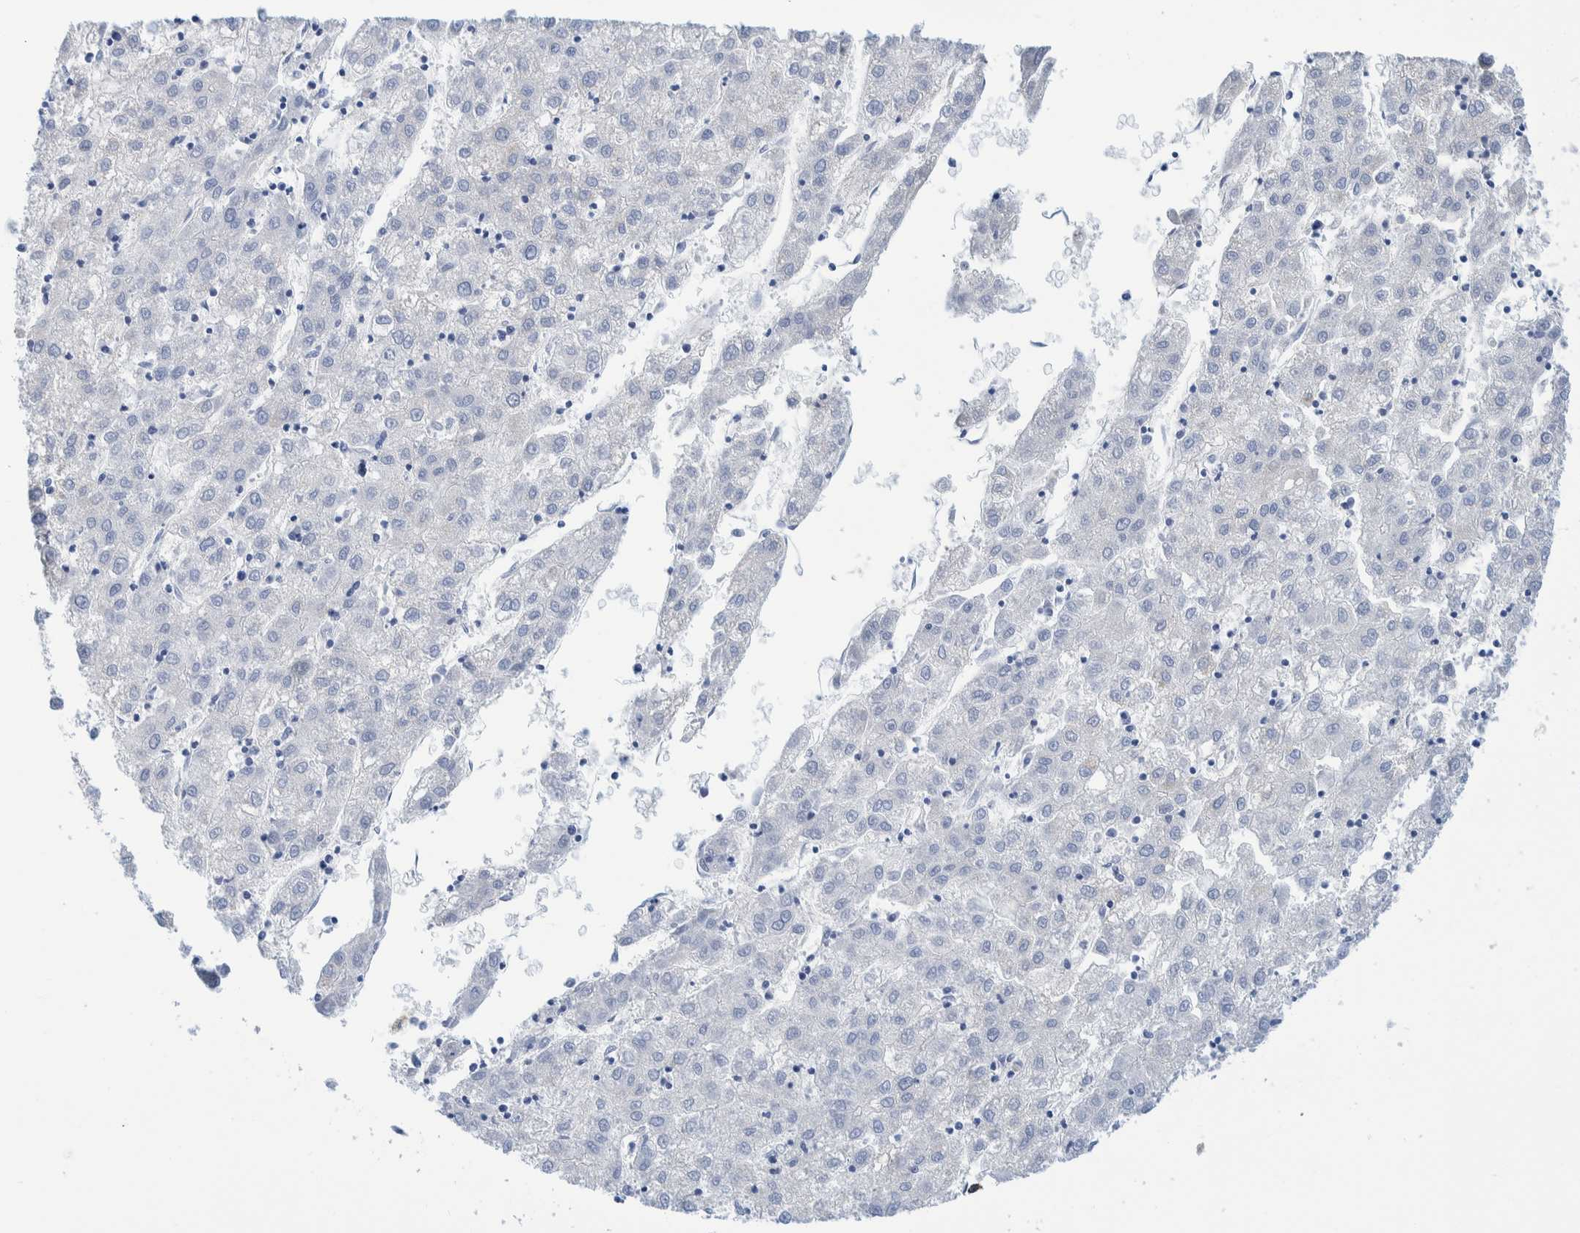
{"staining": {"intensity": "negative", "quantity": "none", "location": "none"}, "tissue": "liver cancer", "cell_type": "Tumor cells", "image_type": "cancer", "snomed": [{"axis": "morphology", "description": "Carcinoma, Hepatocellular, NOS"}, {"axis": "topography", "description": "Liver"}], "caption": "Tumor cells are negative for brown protein staining in hepatocellular carcinoma (liver).", "gene": "KRT14", "patient": {"sex": "male", "age": 72}}